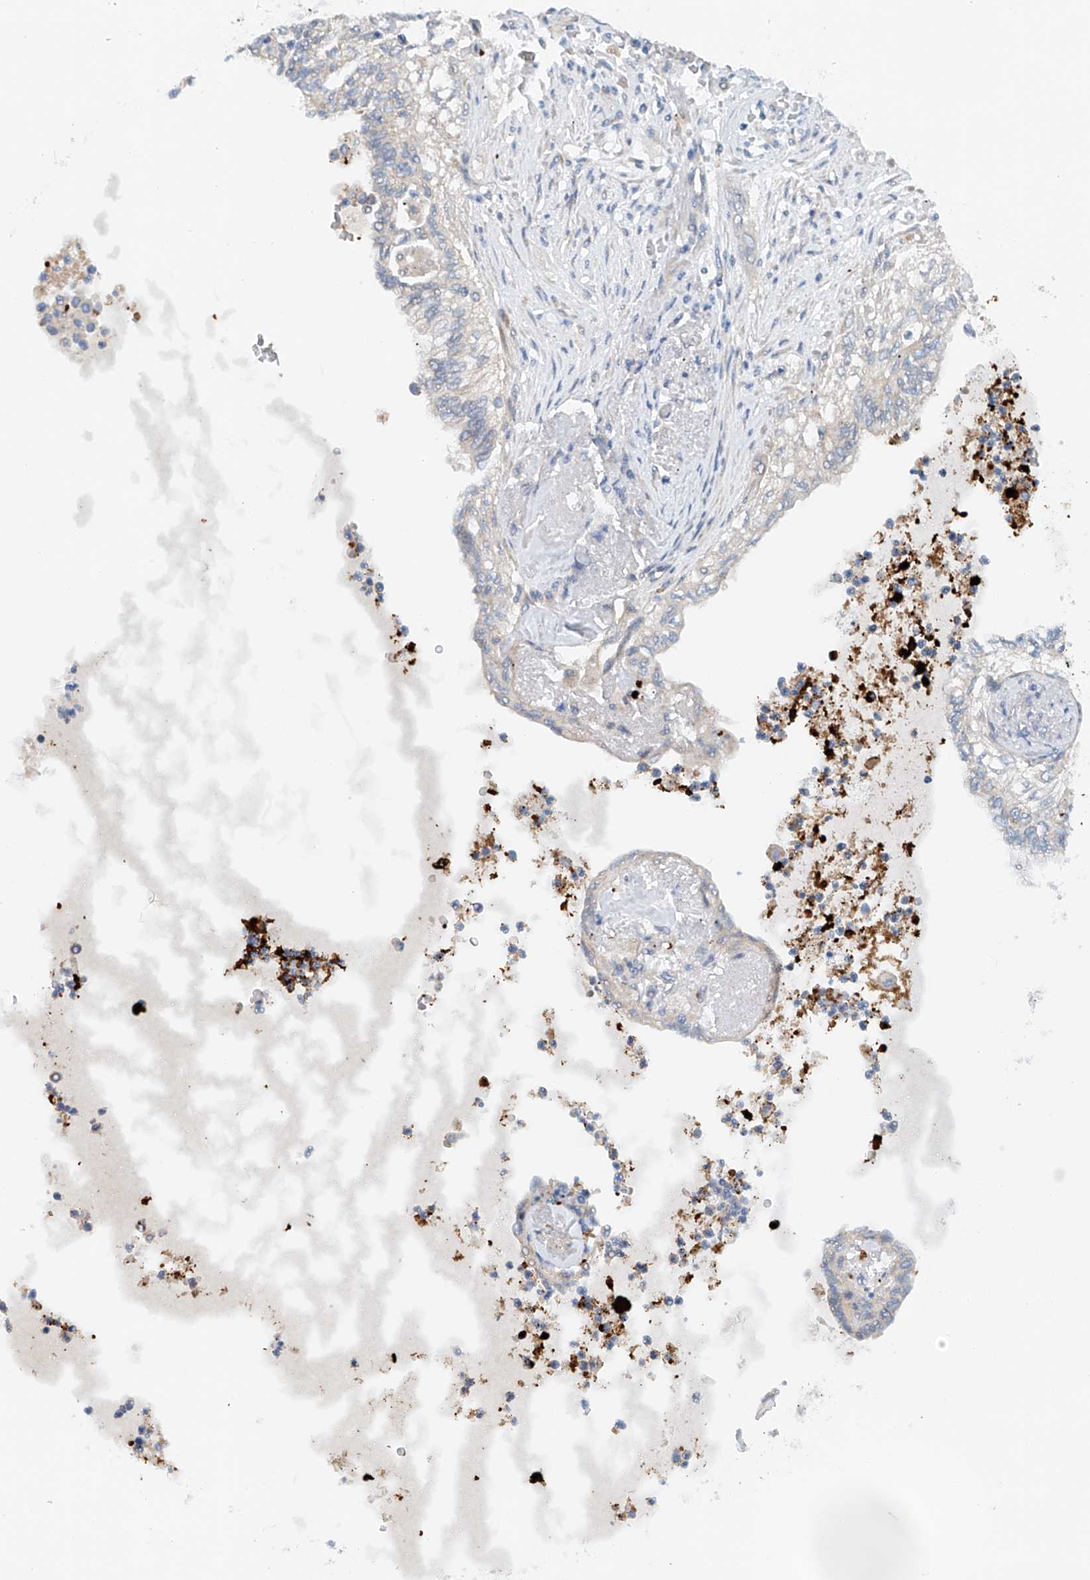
{"staining": {"intensity": "negative", "quantity": "none", "location": "none"}, "tissue": "lung cancer", "cell_type": "Tumor cells", "image_type": "cancer", "snomed": [{"axis": "morphology", "description": "Adenocarcinoma, NOS"}, {"axis": "topography", "description": "Lung"}], "caption": "A histopathology image of human adenocarcinoma (lung) is negative for staining in tumor cells.", "gene": "CEP85L", "patient": {"sex": "female", "age": 70}}